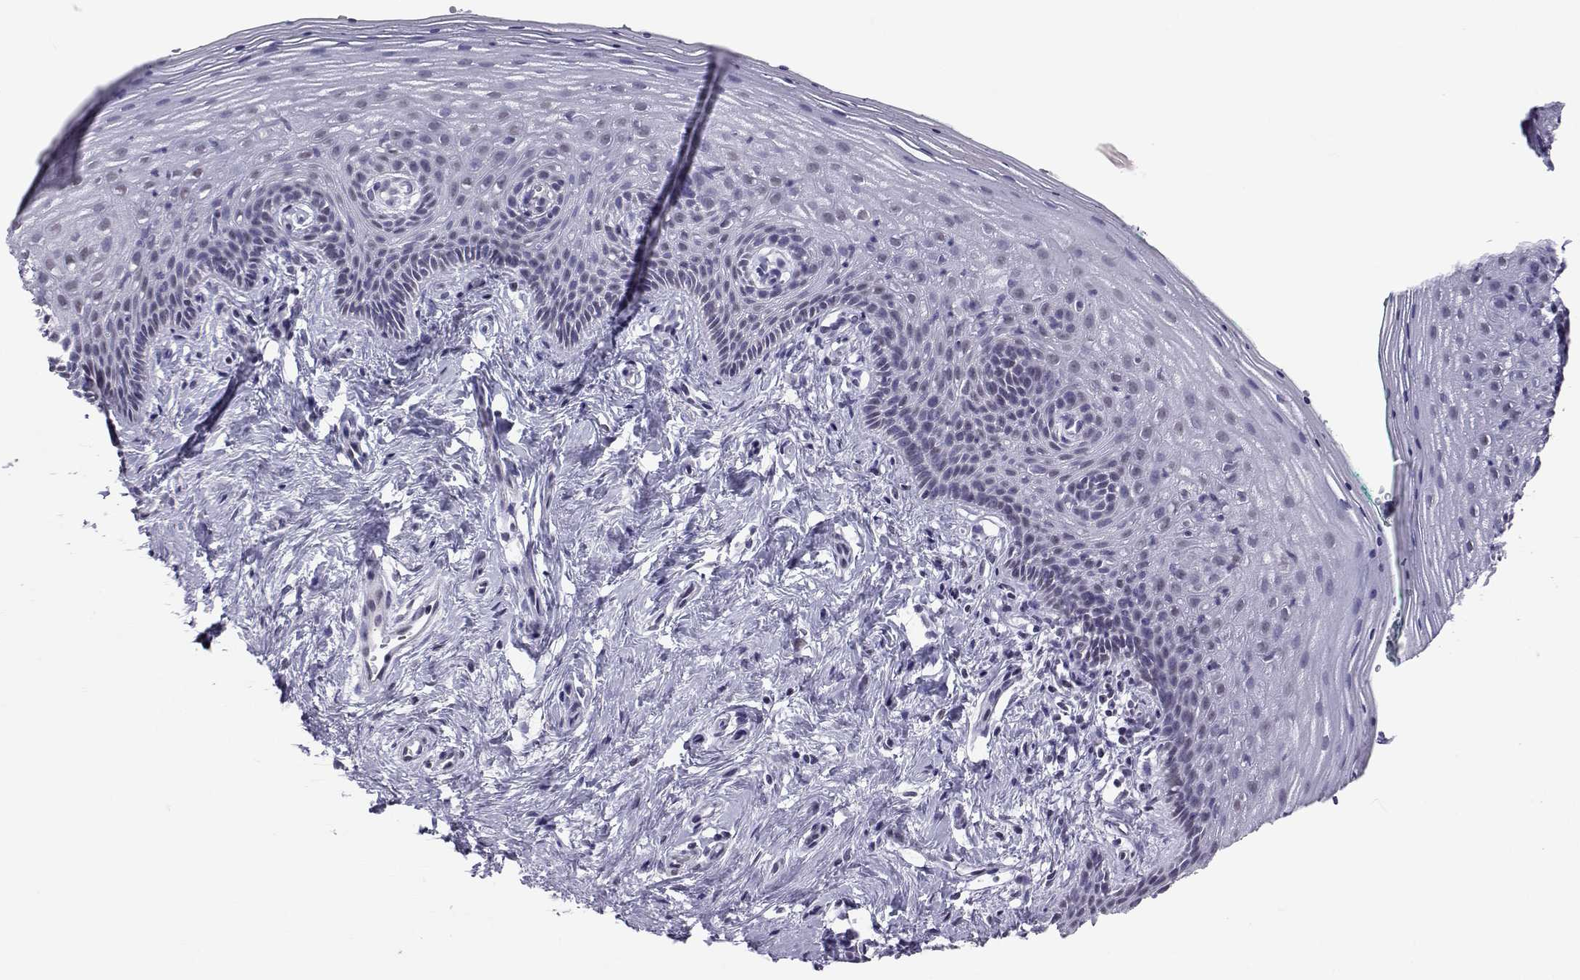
{"staining": {"intensity": "negative", "quantity": "none", "location": "none"}, "tissue": "vagina", "cell_type": "Squamous epithelial cells", "image_type": "normal", "snomed": [{"axis": "morphology", "description": "Normal tissue, NOS"}, {"axis": "topography", "description": "Vagina"}], "caption": "Squamous epithelial cells show no significant expression in normal vagina. (DAB immunohistochemistry (IHC) with hematoxylin counter stain).", "gene": "MED26", "patient": {"sex": "female", "age": 45}}